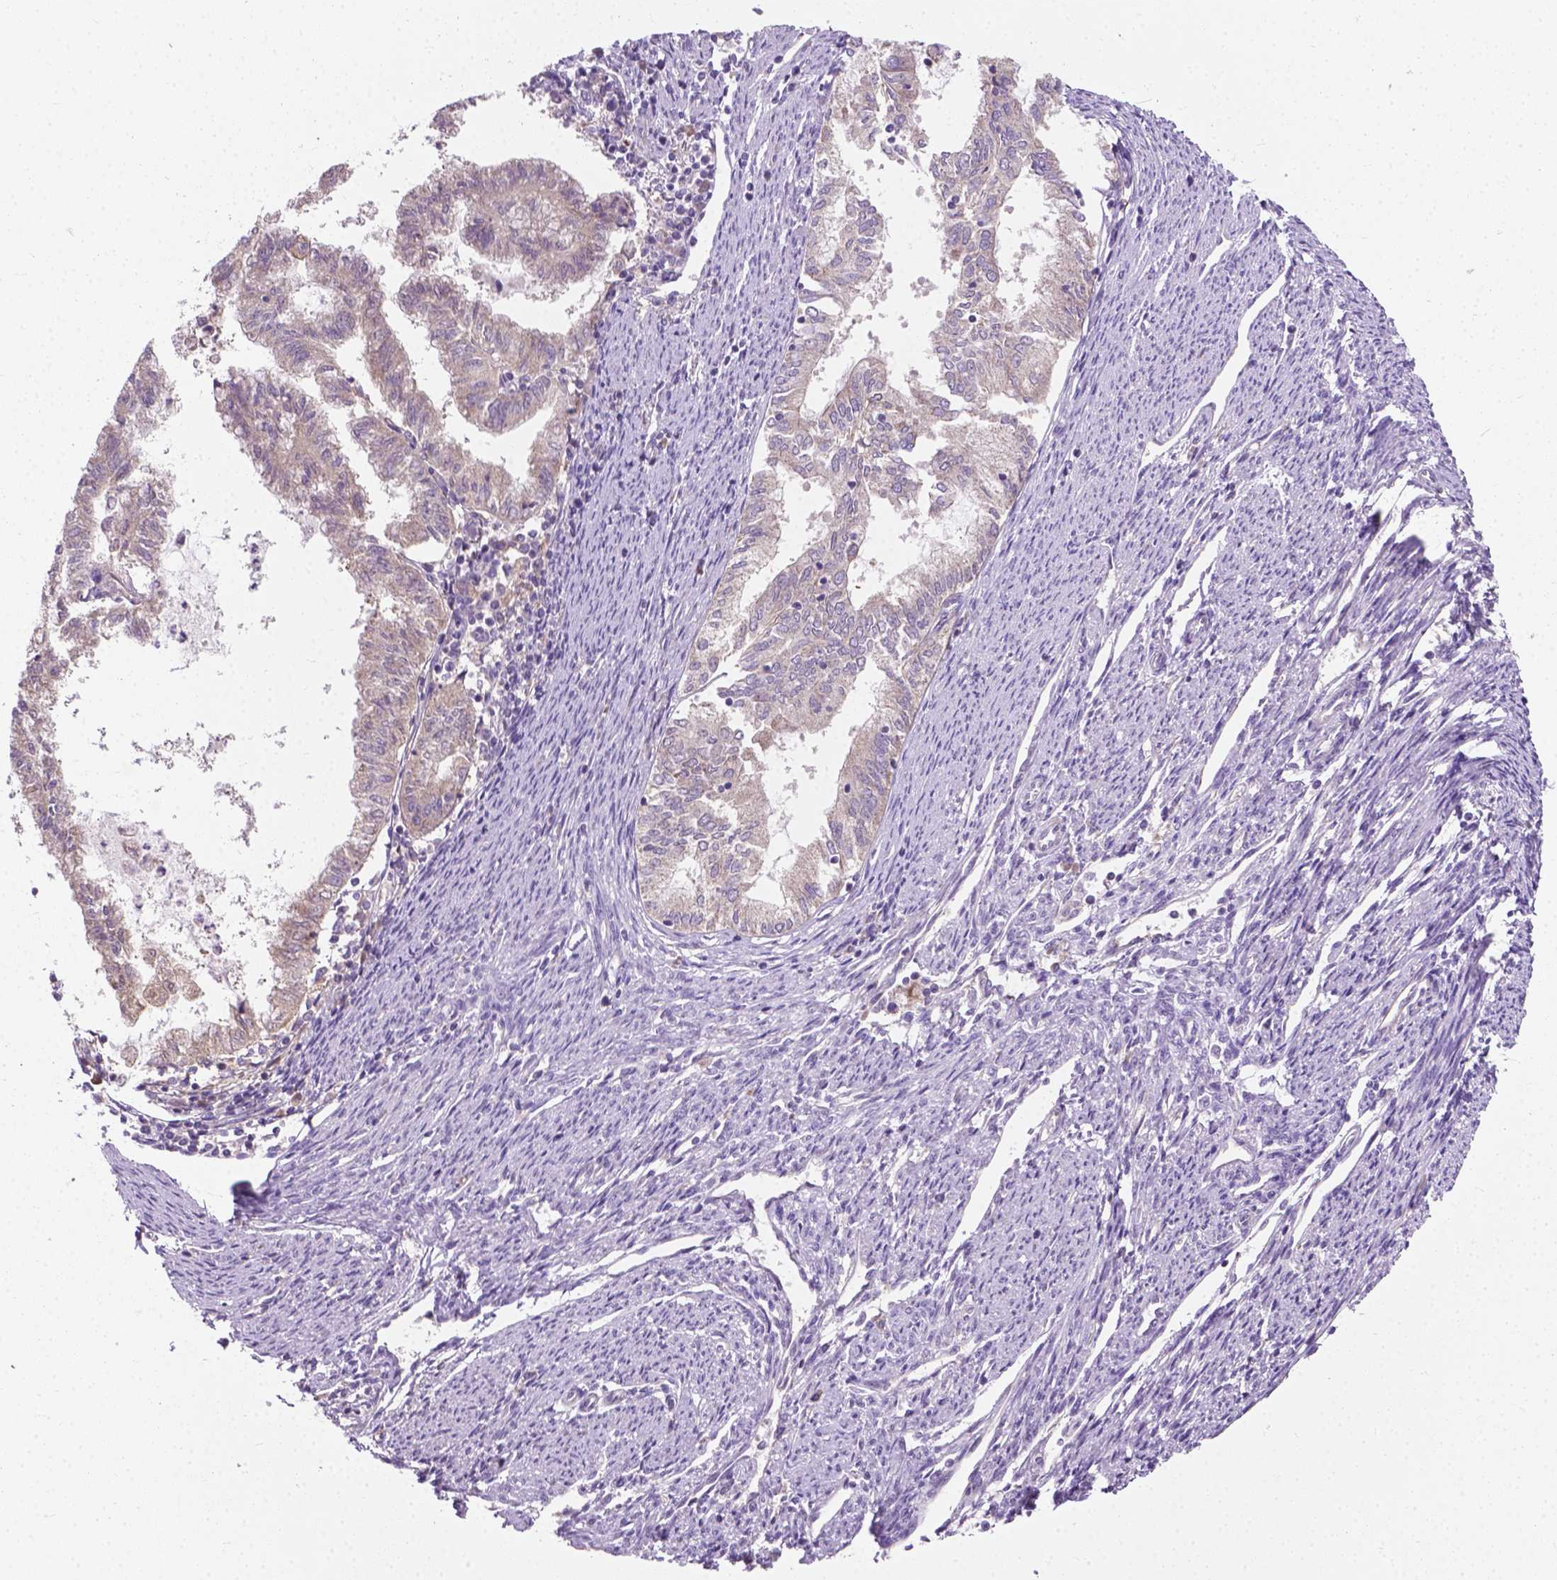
{"staining": {"intensity": "weak", "quantity": "<25%", "location": "cytoplasmic/membranous"}, "tissue": "endometrial cancer", "cell_type": "Tumor cells", "image_type": "cancer", "snomed": [{"axis": "morphology", "description": "Adenocarcinoma, NOS"}, {"axis": "topography", "description": "Endometrium"}], "caption": "Immunohistochemistry micrograph of endometrial adenocarcinoma stained for a protein (brown), which reveals no expression in tumor cells.", "gene": "MZT1", "patient": {"sex": "female", "age": 79}}